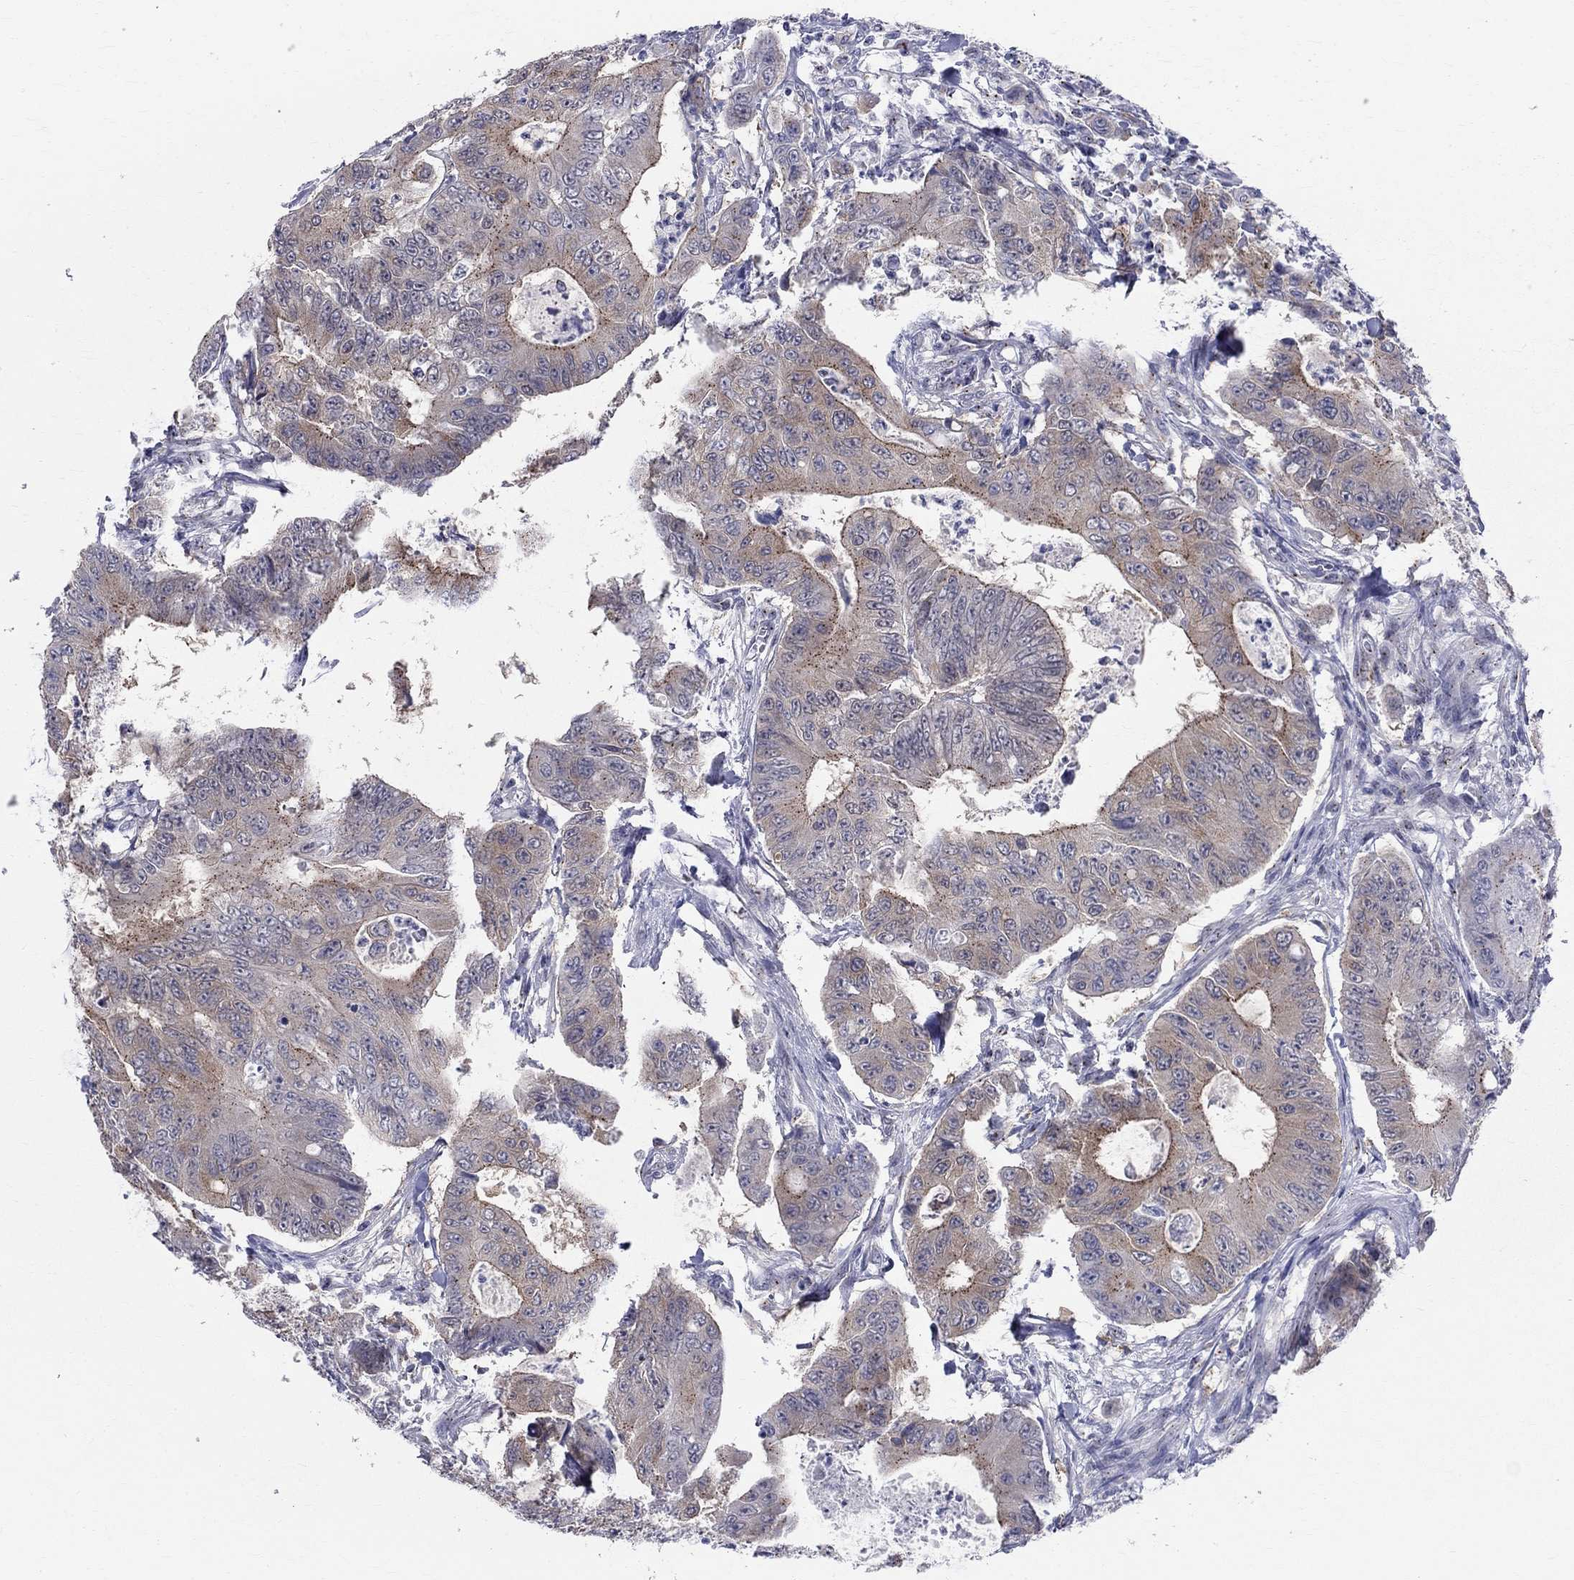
{"staining": {"intensity": "moderate", "quantity": "<25%", "location": "cytoplasmic/membranous"}, "tissue": "colorectal cancer", "cell_type": "Tumor cells", "image_type": "cancer", "snomed": [{"axis": "morphology", "description": "Adenocarcinoma, NOS"}, {"axis": "topography", "description": "Colon"}], "caption": "Colorectal cancer (adenocarcinoma) tissue exhibits moderate cytoplasmic/membranous staining in approximately <25% of tumor cells, visualized by immunohistochemistry. Nuclei are stained in blue.", "gene": "CEP43", "patient": {"sex": "female", "age": 48}}